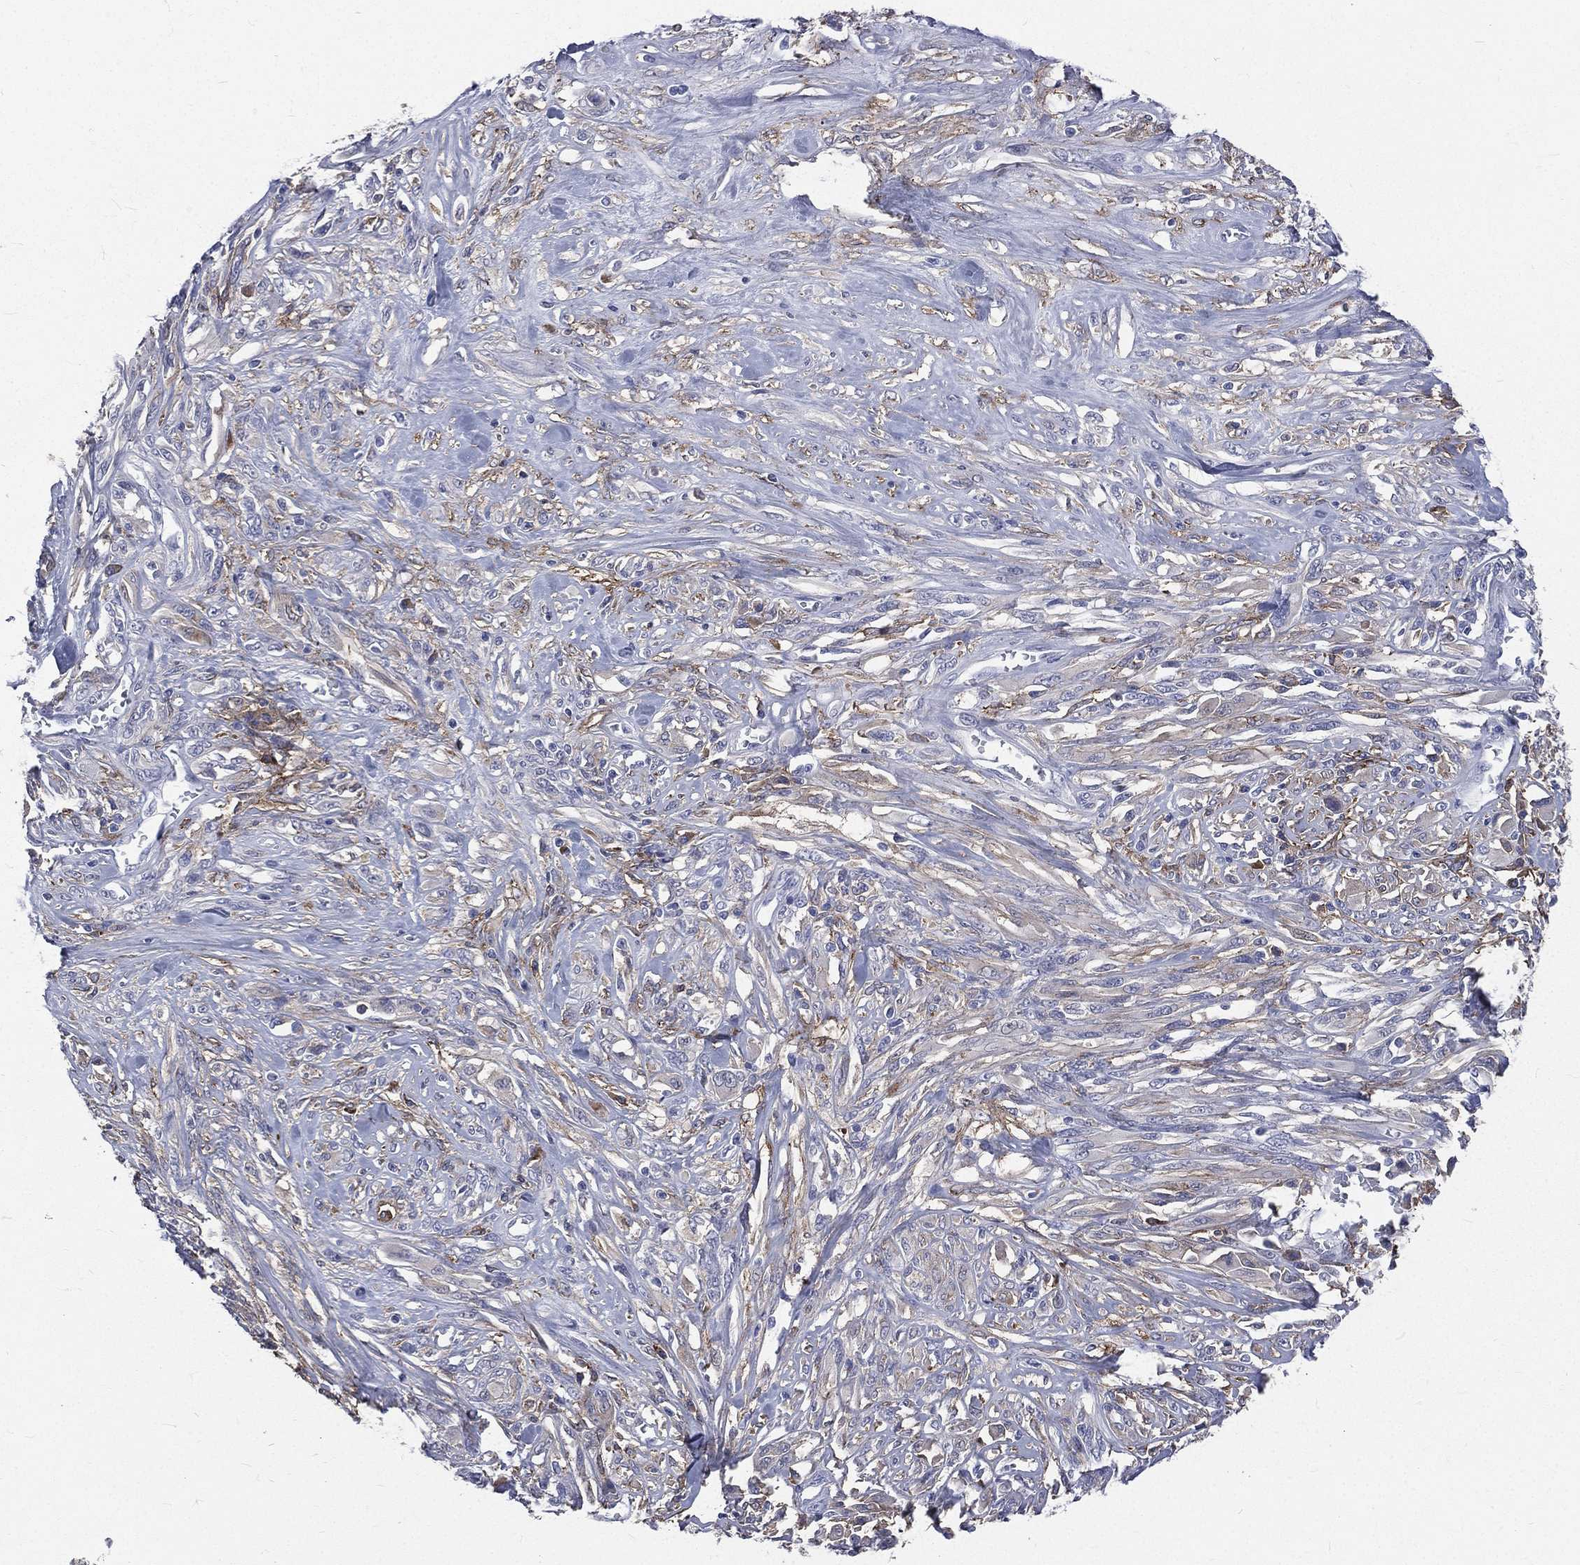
{"staining": {"intensity": "negative", "quantity": "none", "location": "none"}, "tissue": "melanoma", "cell_type": "Tumor cells", "image_type": "cancer", "snomed": [{"axis": "morphology", "description": "Malignant melanoma, NOS"}, {"axis": "topography", "description": "Skin"}], "caption": "There is no significant positivity in tumor cells of malignant melanoma.", "gene": "BASP1", "patient": {"sex": "female", "age": 91}}